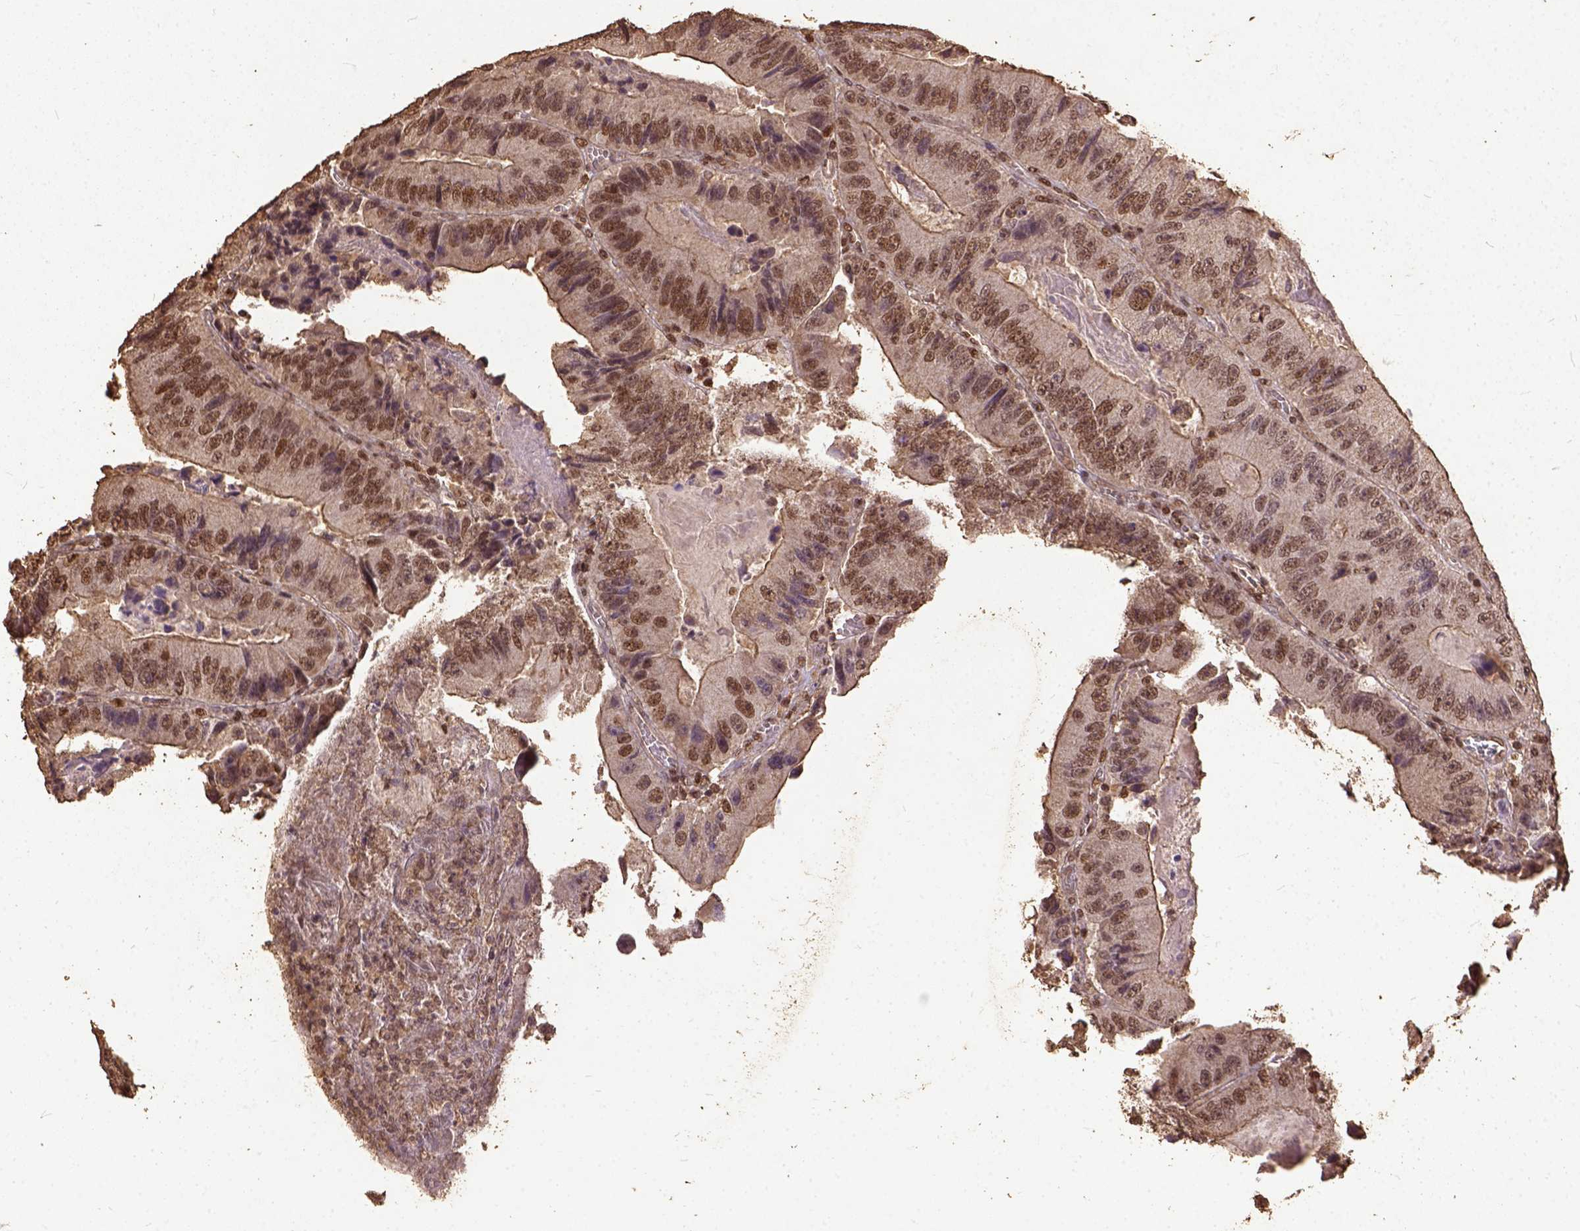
{"staining": {"intensity": "moderate", "quantity": ">75%", "location": "nuclear"}, "tissue": "colorectal cancer", "cell_type": "Tumor cells", "image_type": "cancer", "snomed": [{"axis": "morphology", "description": "Adenocarcinoma, NOS"}, {"axis": "topography", "description": "Colon"}], "caption": "High-magnification brightfield microscopy of colorectal adenocarcinoma stained with DAB (3,3'-diaminobenzidine) (brown) and counterstained with hematoxylin (blue). tumor cells exhibit moderate nuclear positivity is present in approximately>75% of cells.", "gene": "NACC1", "patient": {"sex": "female", "age": 86}}